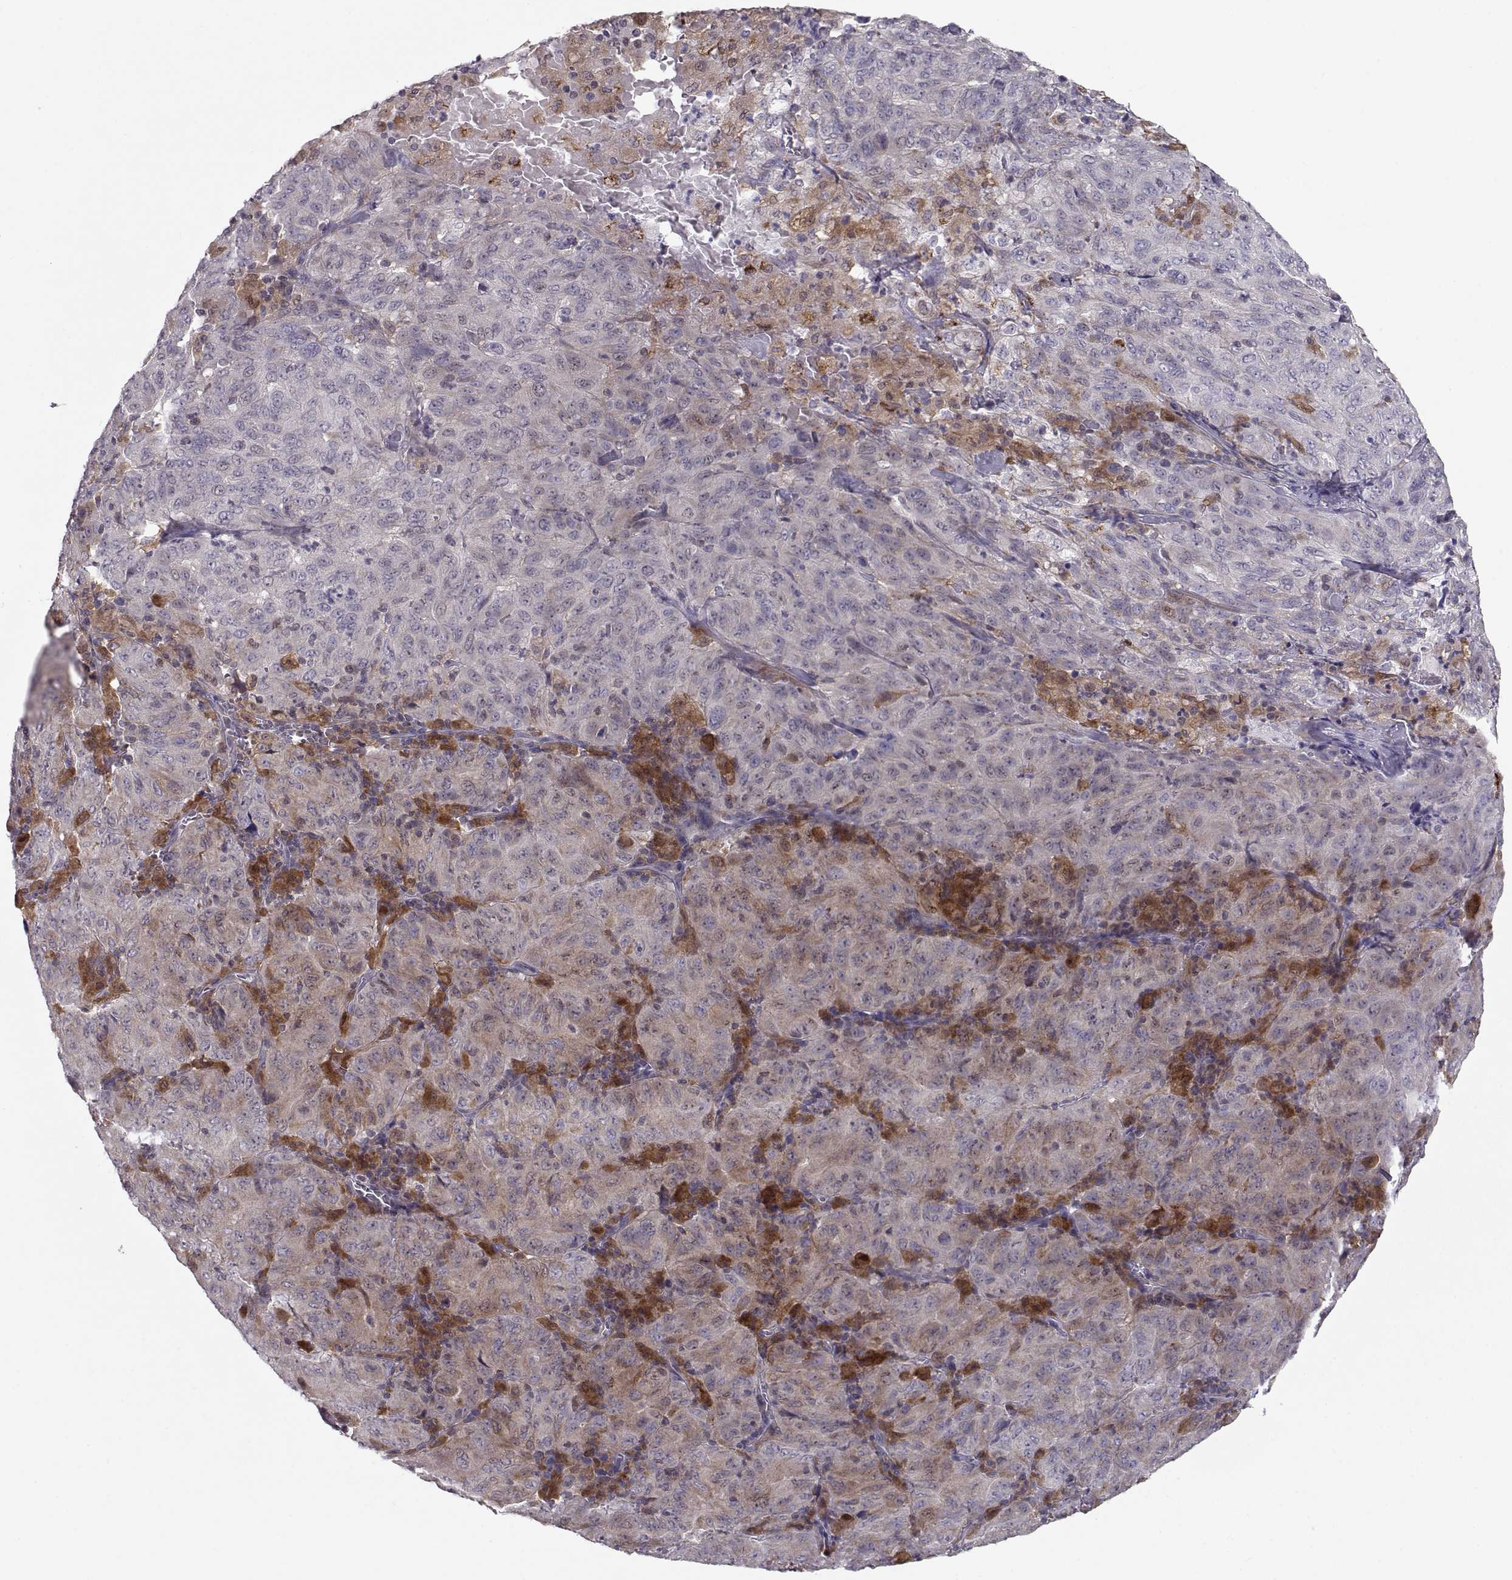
{"staining": {"intensity": "negative", "quantity": "none", "location": "none"}, "tissue": "pancreatic cancer", "cell_type": "Tumor cells", "image_type": "cancer", "snomed": [{"axis": "morphology", "description": "Adenocarcinoma, NOS"}, {"axis": "topography", "description": "Pancreas"}], "caption": "High magnification brightfield microscopy of pancreatic cancer stained with DAB (3,3'-diaminobenzidine) (brown) and counterstained with hematoxylin (blue): tumor cells show no significant staining. (Brightfield microscopy of DAB (3,3'-diaminobenzidine) immunohistochemistry (IHC) at high magnification).", "gene": "NPVF", "patient": {"sex": "male", "age": 63}}